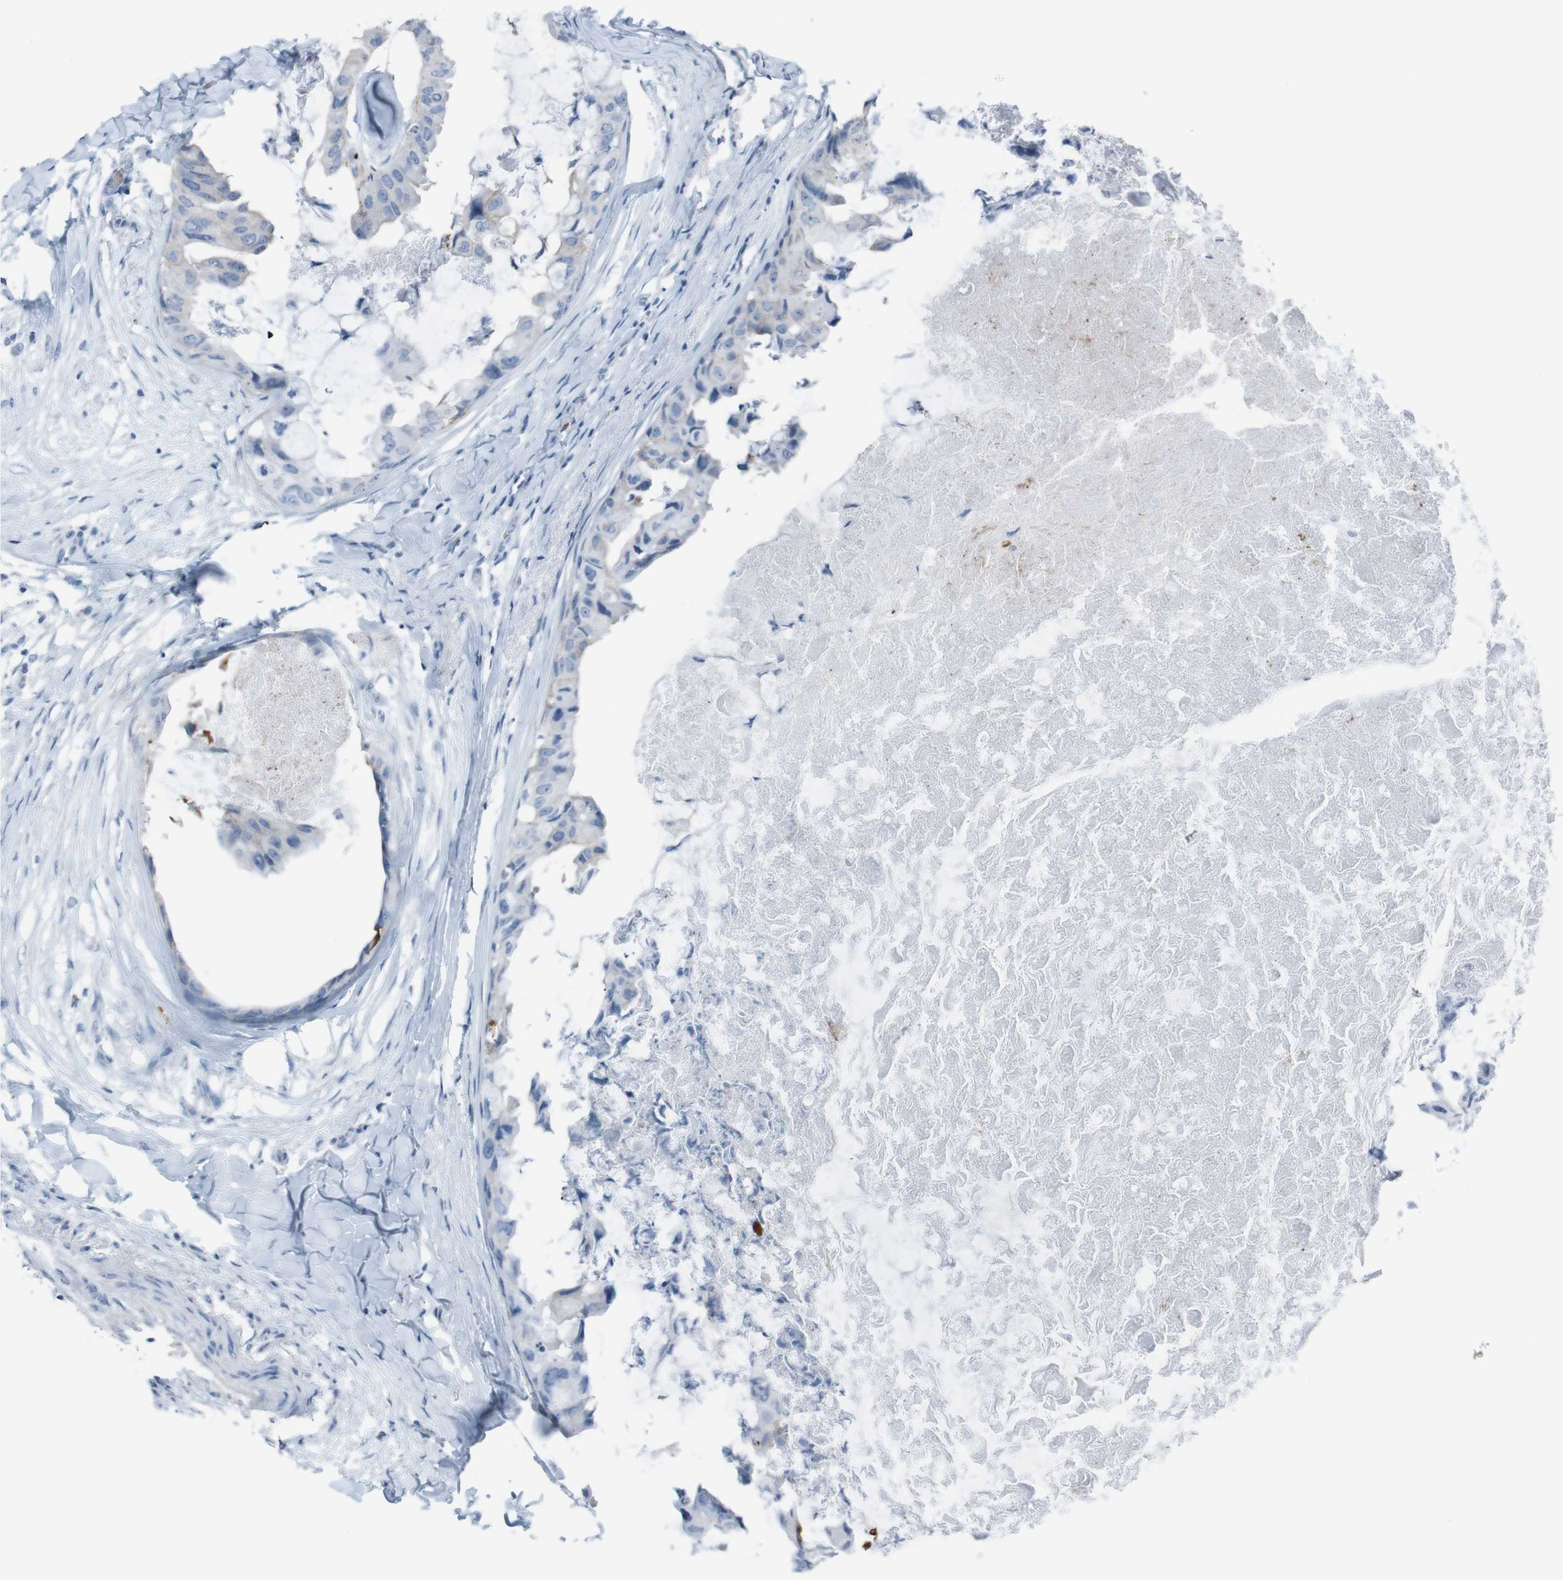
{"staining": {"intensity": "negative", "quantity": "none", "location": "none"}, "tissue": "breast cancer", "cell_type": "Tumor cells", "image_type": "cancer", "snomed": [{"axis": "morphology", "description": "Duct carcinoma"}, {"axis": "topography", "description": "Breast"}], "caption": "Breast cancer (infiltrating ductal carcinoma) was stained to show a protein in brown. There is no significant expression in tumor cells.", "gene": "ST6GAL1", "patient": {"sex": "female", "age": 40}}